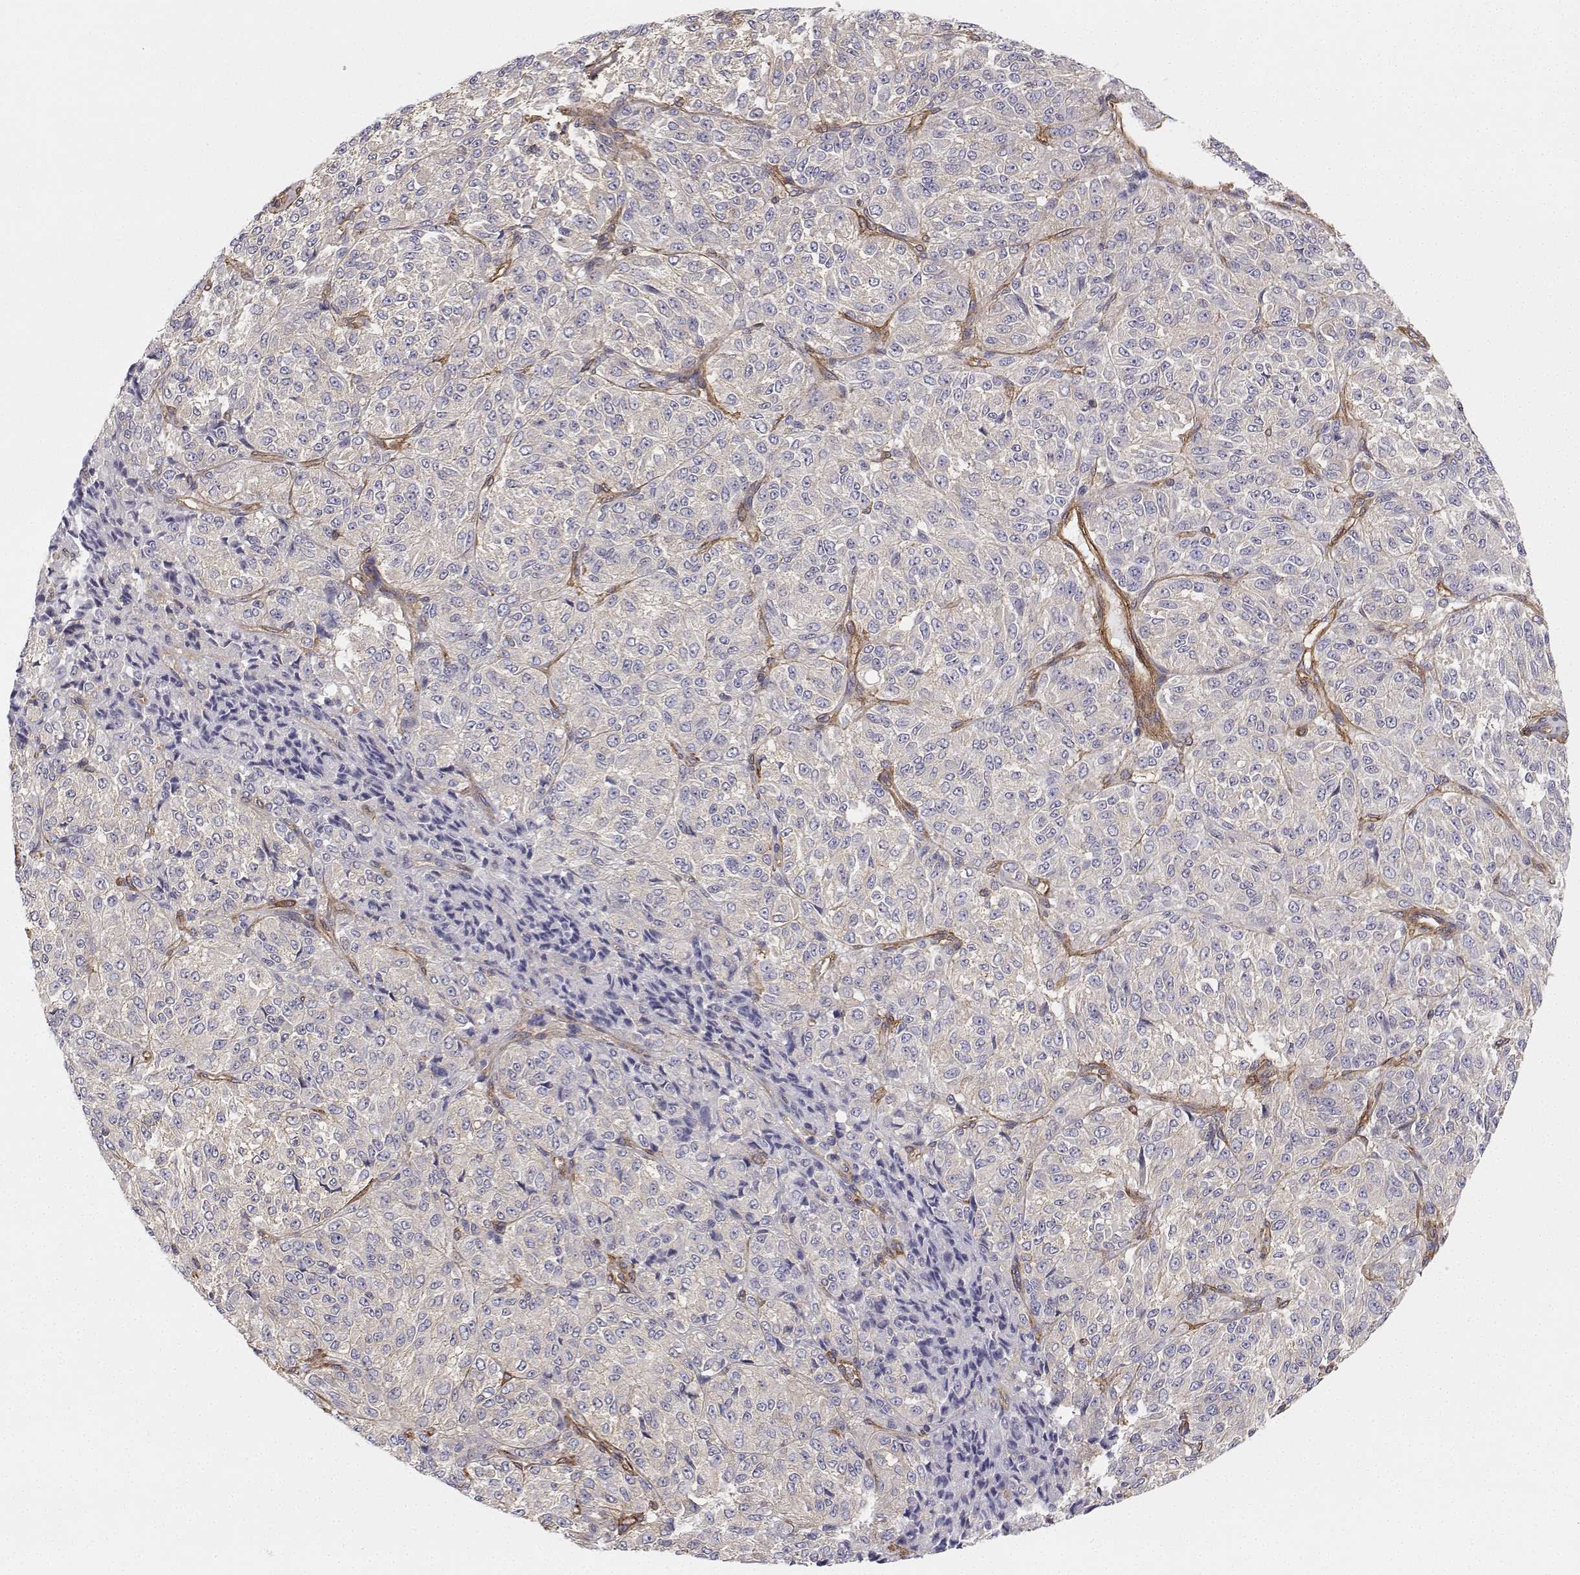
{"staining": {"intensity": "negative", "quantity": "none", "location": "none"}, "tissue": "melanoma", "cell_type": "Tumor cells", "image_type": "cancer", "snomed": [{"axis": "morphology", "description": "Malignant melanoma, Metastatic site"}, {"axis": "topography", "description": "Brain"}], "caption": "Immunohistochemical staining of melanoma demonstrates no significant expression in tumor cells.", "gene": "MYH9", "patient": {"sex": "female", "age": 56}}